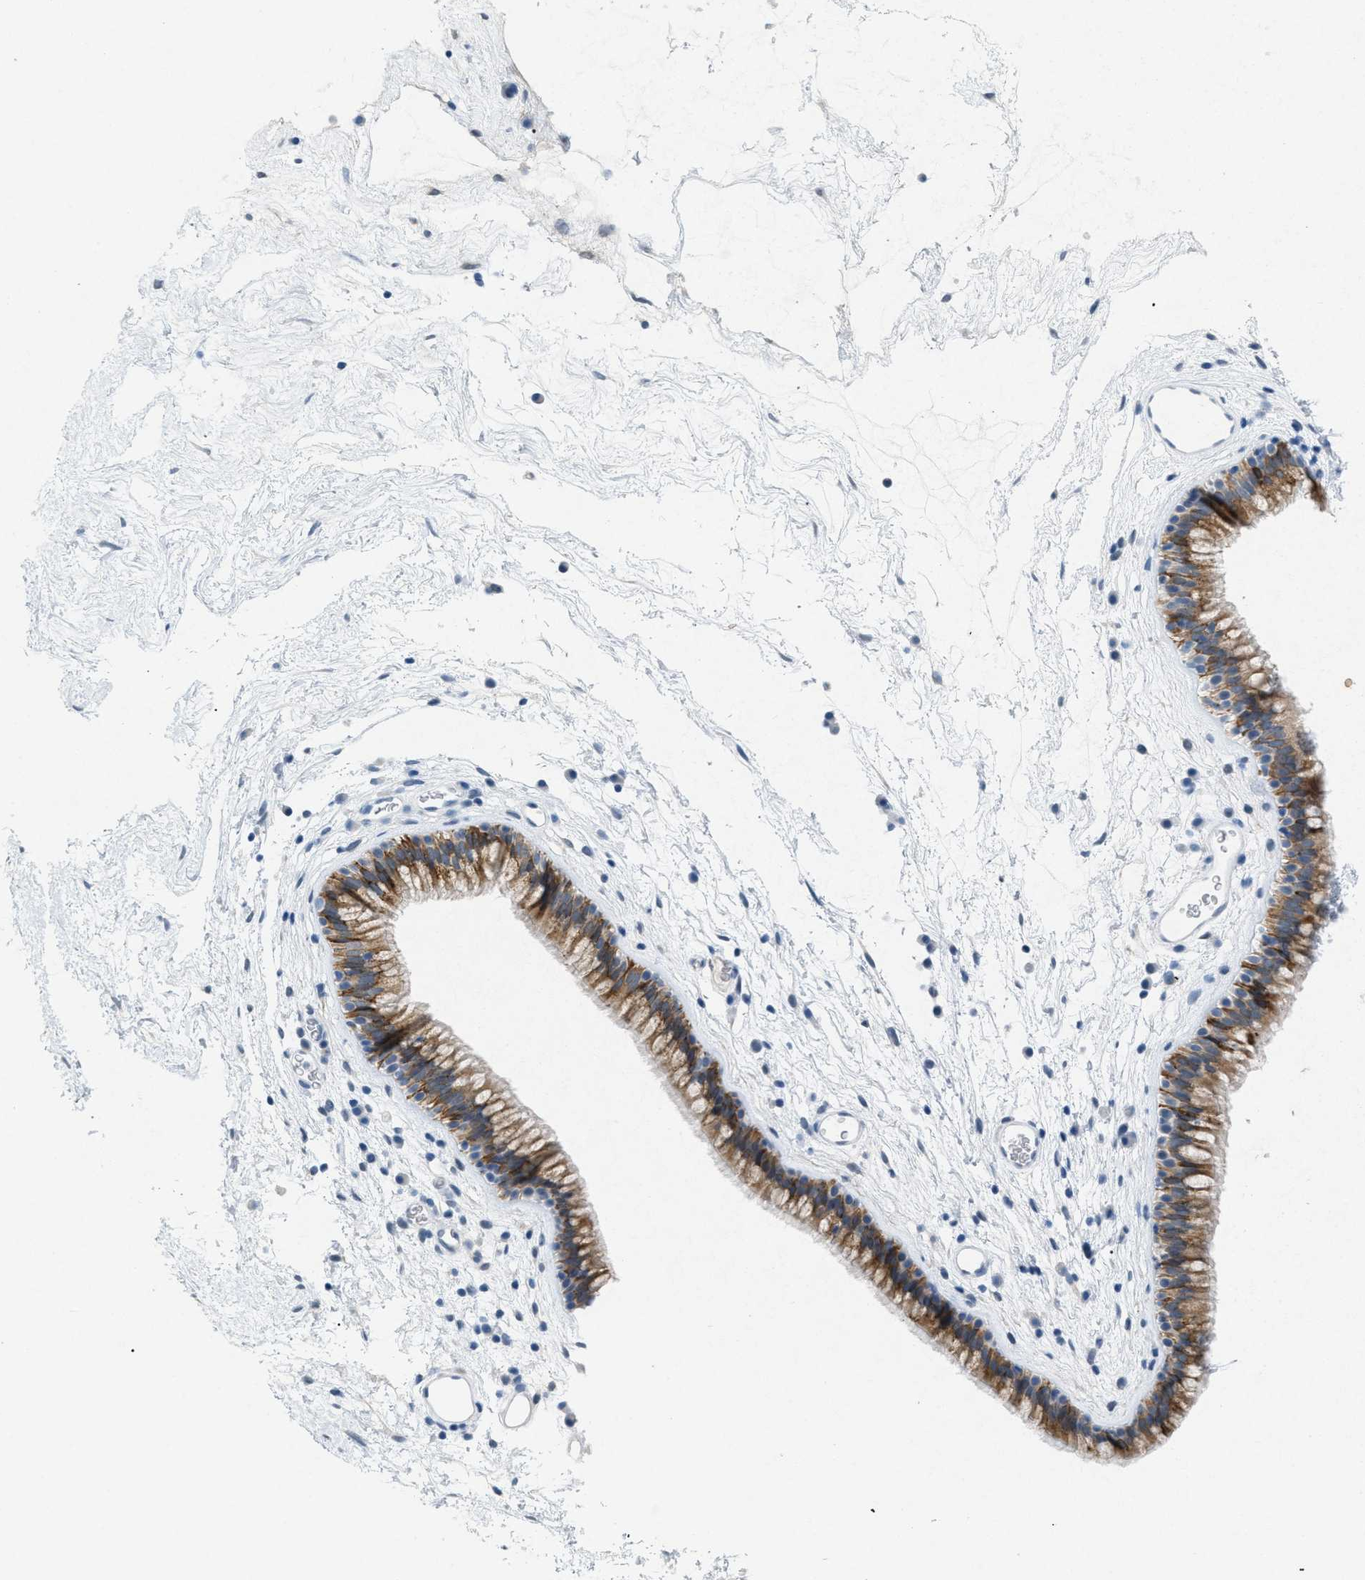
{"staining": {"intensity": "moderate", "quantity": "25%-75%", "location": "cytoplasmic/membranous"}, "tissue": "nasopharynx", "cell_type": "Respiratory epithelial cells", "image_type": "normal", "snomed": [{"axis": "morphology", "description": "Normal tissue, NOS"}, {"axis": "morphology", "description": "Inflammation, NOS"}, {"axis": "topography", "description": "Nasopharynx"}], "caption": "This image shows normal nasopharynx stained with immunohistochemistry (IHC) to label a protein in brown. The cytoplasmic/membranous of respiratory epithelial cells show moderate positivity for the protein. Nuclei are counter-stained blue.", "gene": "TASOR", "patient": {"sex": "male", "age": 48}}